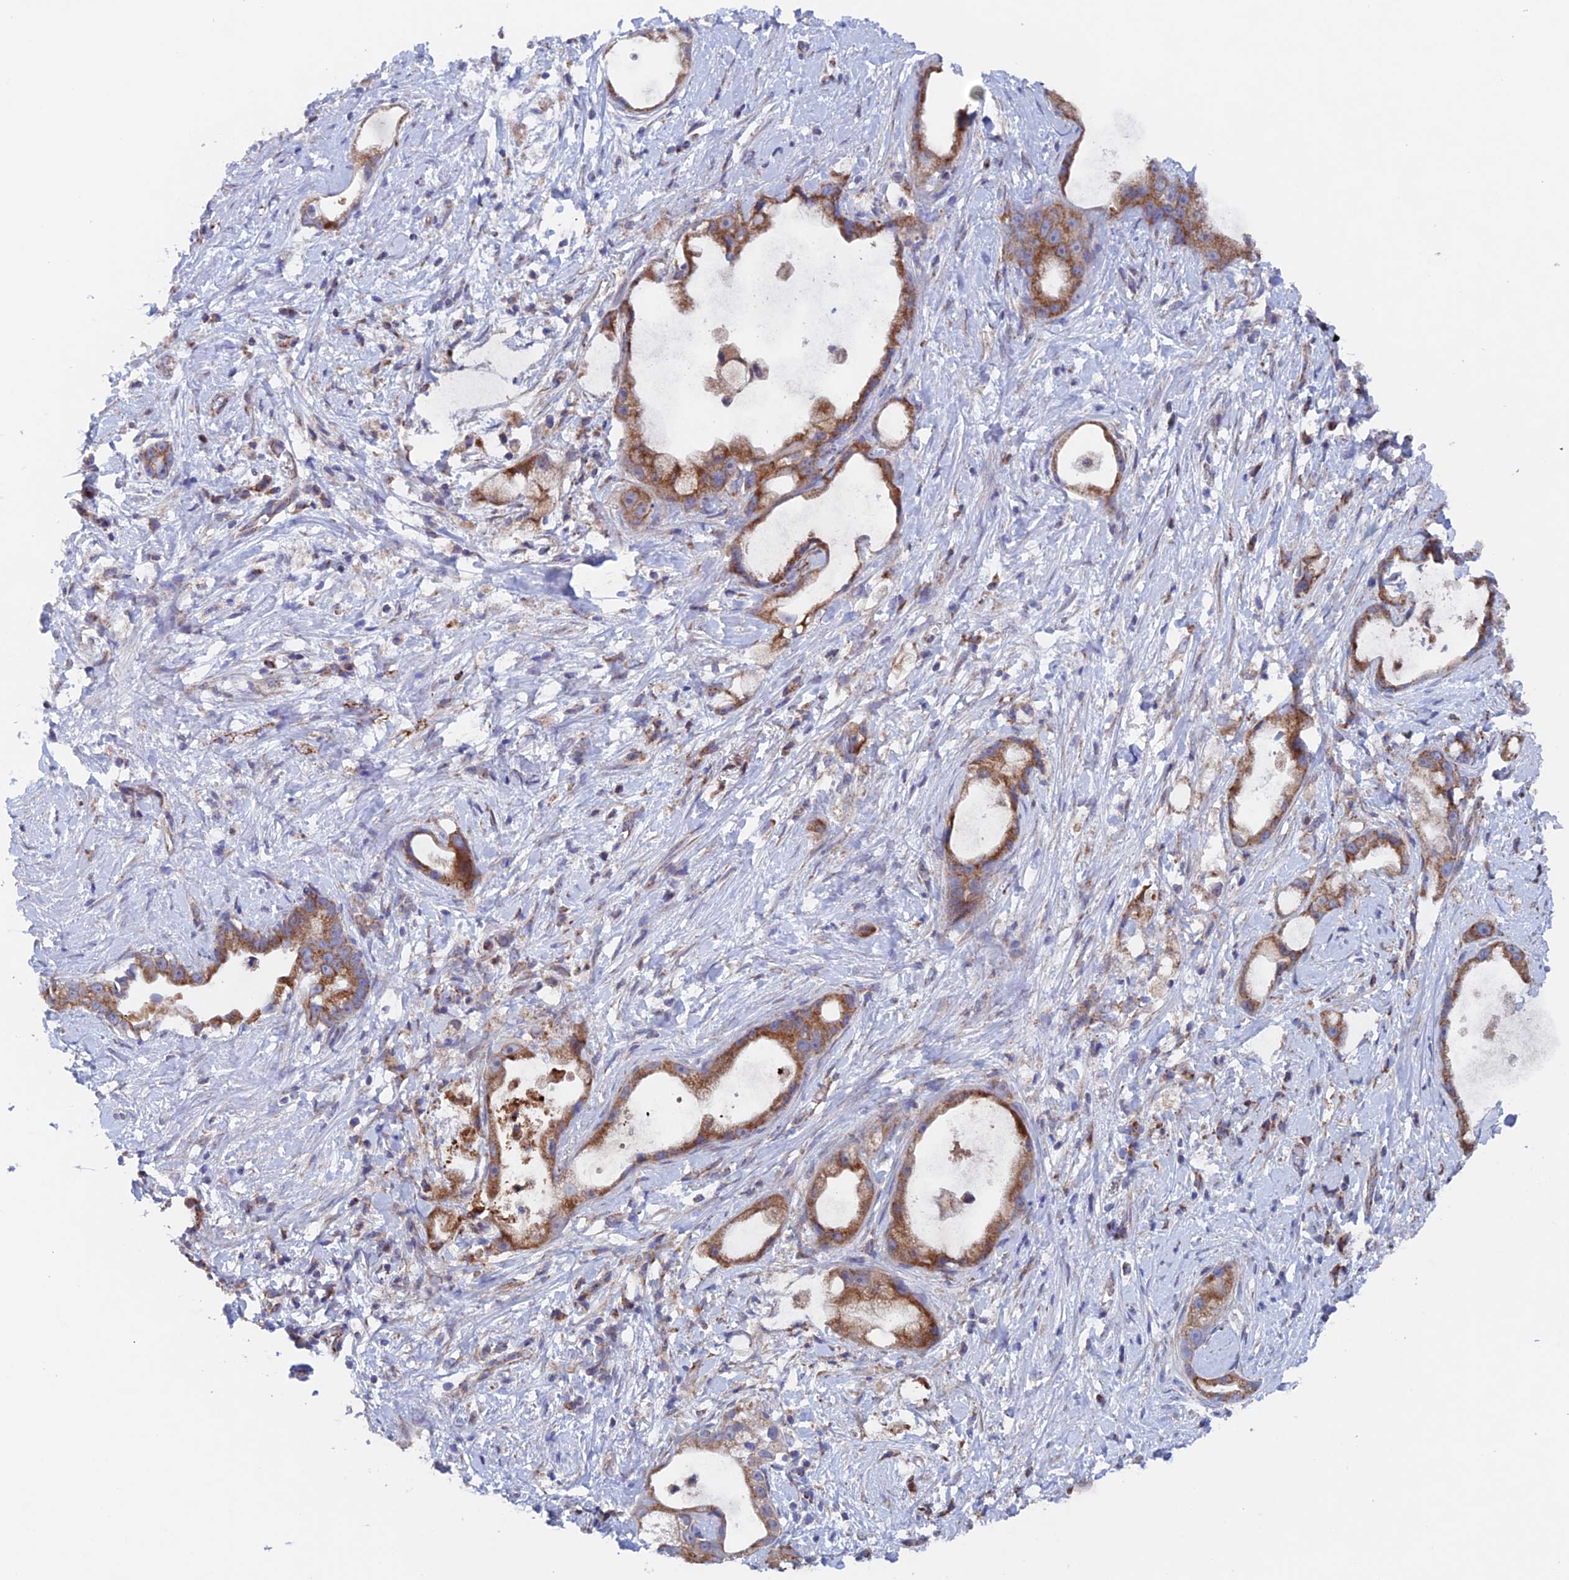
{"staining": {"intensity": "moderate", "quantity": ">75%", "location": "cytoplasmic/membranous"}, "tissue": "stomach cancer", "cell_type": "Tumor cells", "image_type": "cancer", "snomed": [{"axis": "morphology", "description": "Adenocarcinoma, NOS"}, {"axis": "topography", "description": "Stomach"}], "caption": "Immunohistochemical staining of stomach cancer exhibits moderate cytoplasmic/membranous protein staining in approximately >75% of tumor cells.", "gene": "MRPL1", "patient": {"sex": "male", "age": 55}}